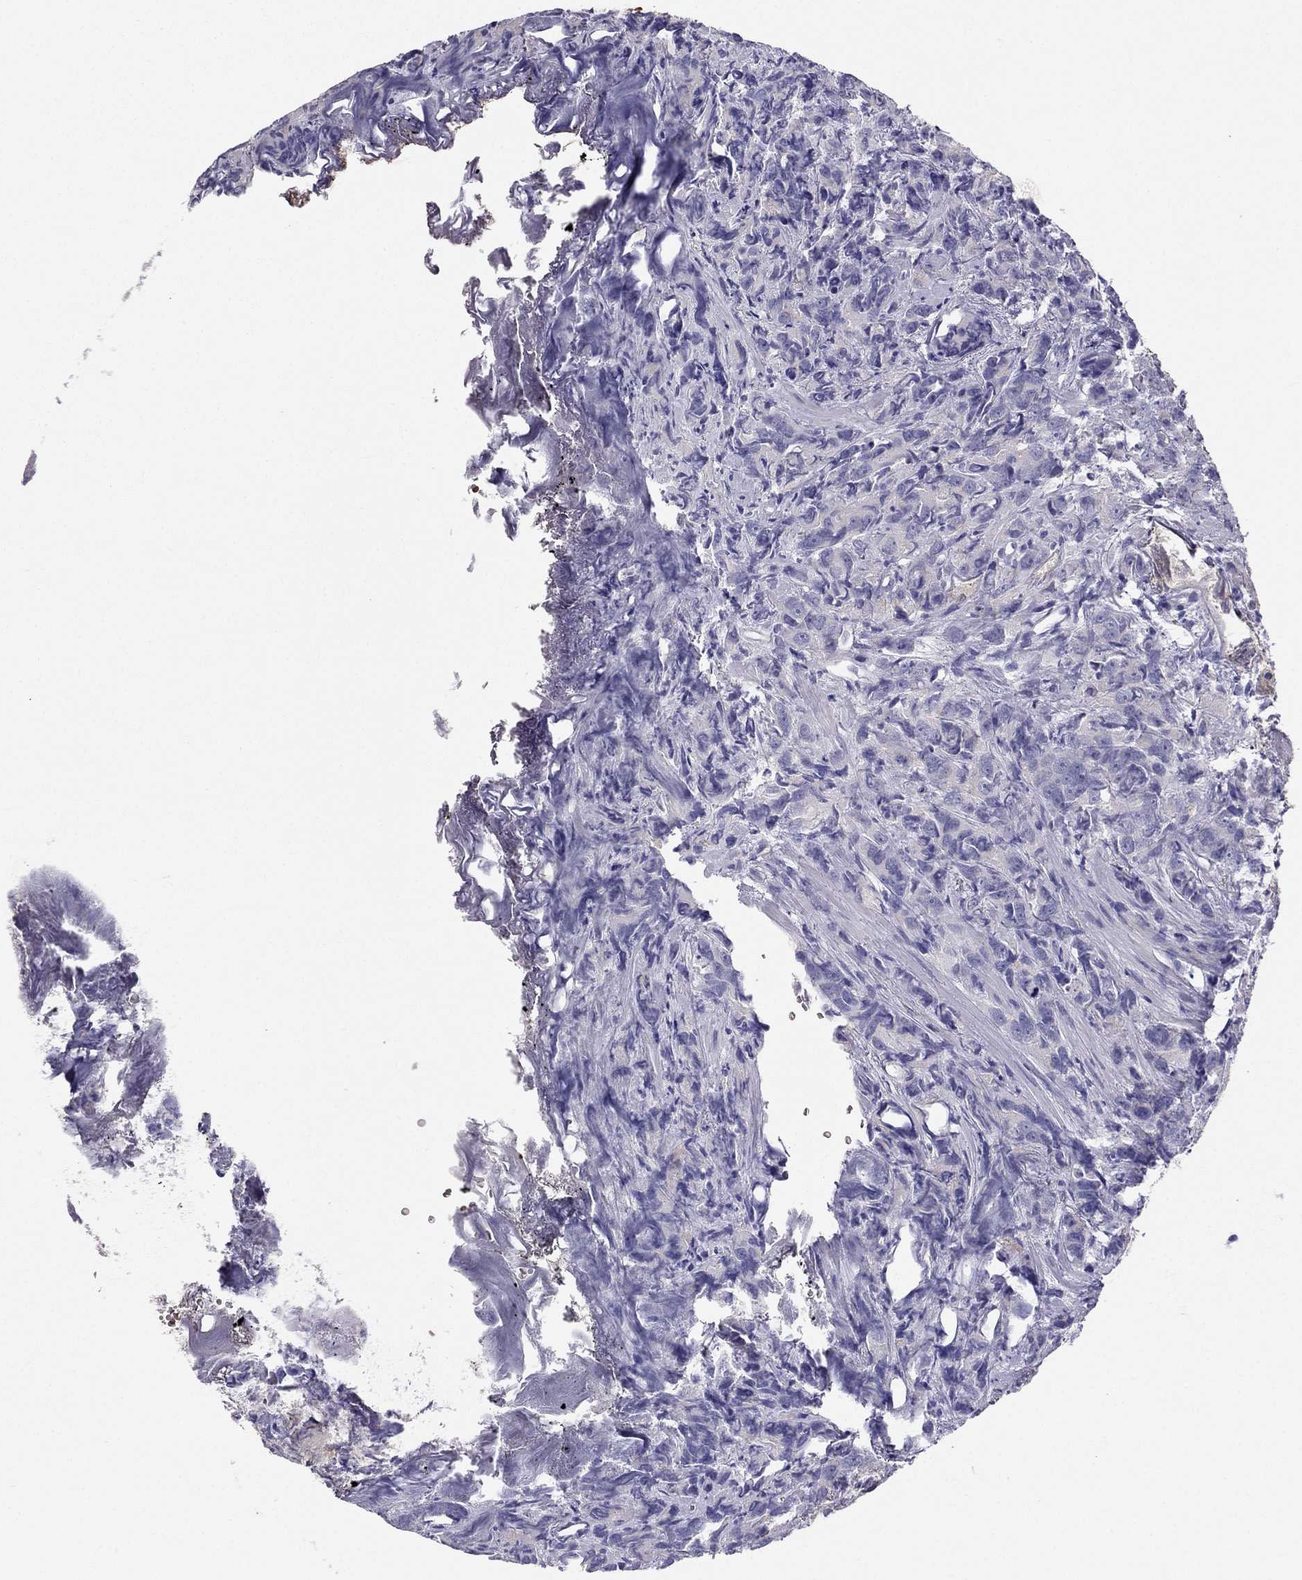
{"staining": {"intensity": "negative", "quantity": "none", "location": "none"}, "tissue": "prostate cancer", "cell_type": "Tumor cells", "image_type": "cancer", "snomed": [{"axis": "morphology", "description": "Adenocarcinoma, High grade"}, {"axis": "topography", "description": "Prostate"}], "caption": "The image reveals no staining of tumor cells in prostate cancer (high-grade adenocarcinoma).", "gene": "RSPH14", "patient": {"sex": "male", "age": 90}}